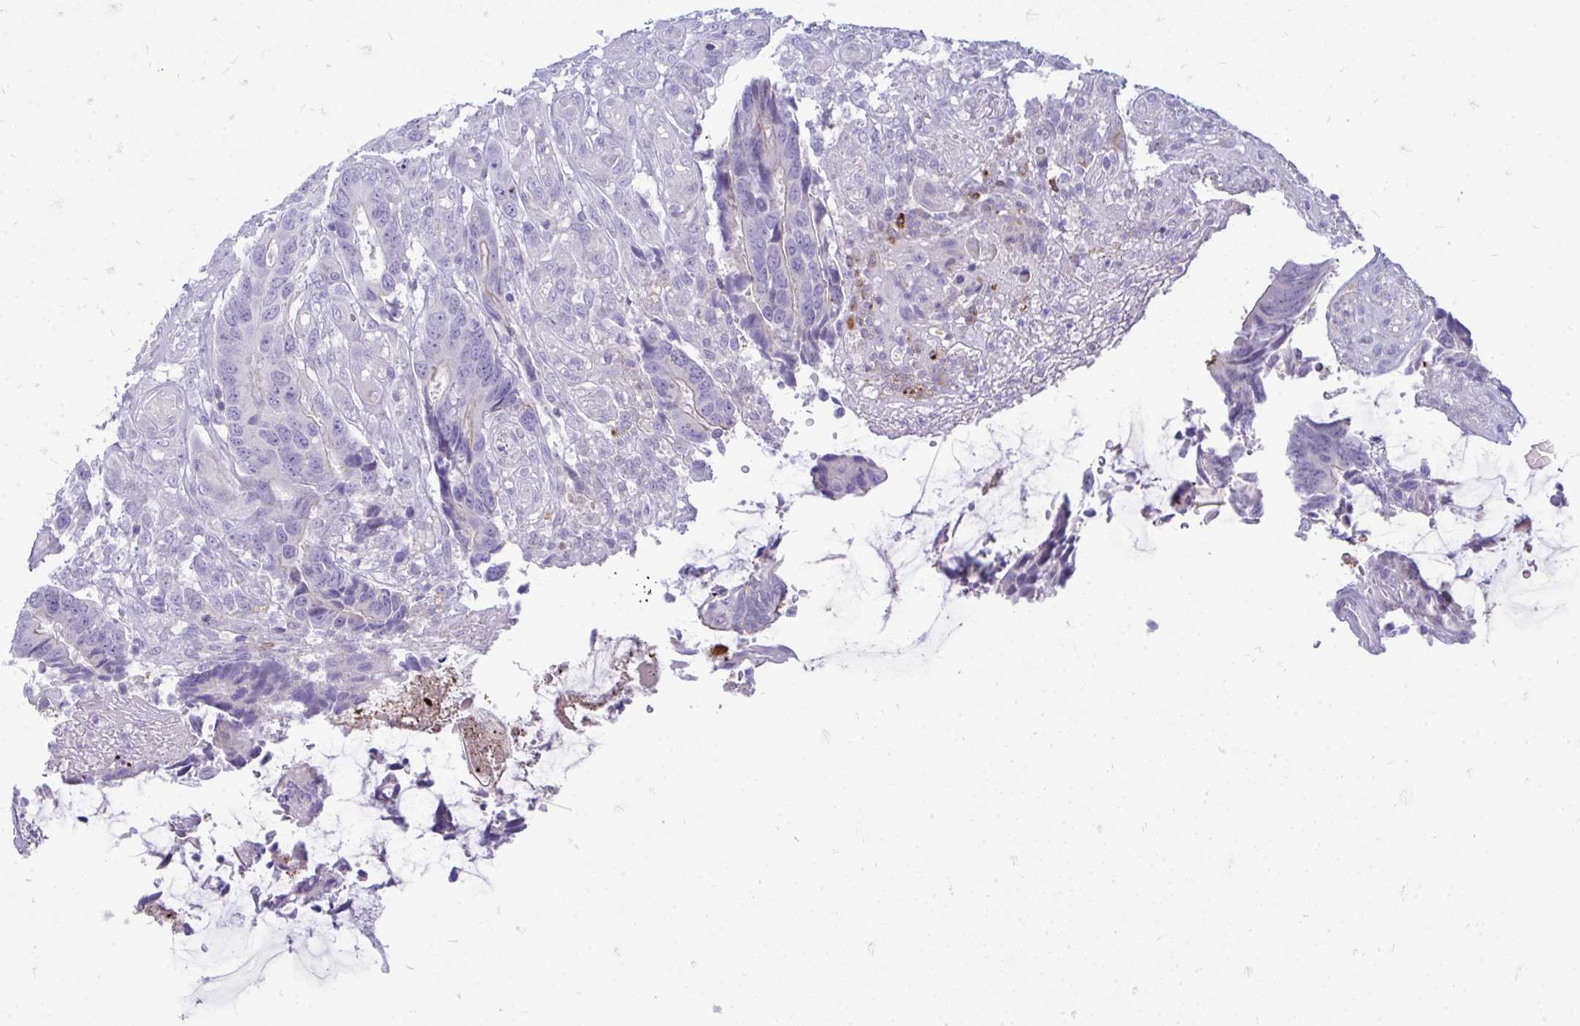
{"staining": {"intensity": "negative", "quantity": "none", "location": "none"}, "tissue": "colorectal cancer", "cell_type": "Tumor cells", "image_type": "cancer", "snomed": [{"axis": "morphology", "description": "Adenocarcinoma, NOS"}, {"axis": "topography", "description": "Colon"}], "caption": "Immunohistochemical staining of colorectal cancer reveals no significant positivity in tumor cells.", "gene": "TSPEAR", "patient": {"sex": "male", "age": 87}}